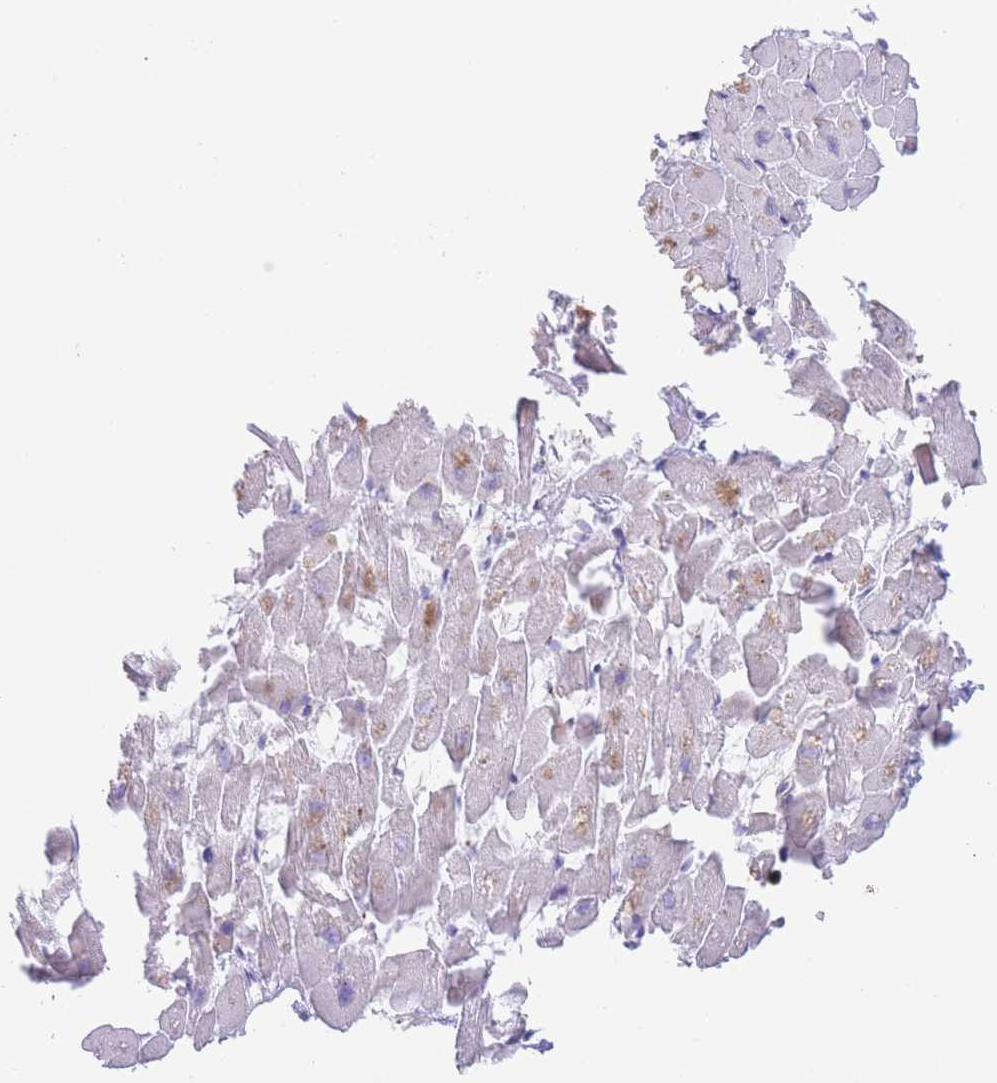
{"staining": {"intensity": "moderate", "quantity": "25%-75%", "location": "cytoplasmic/membranous"}, "tissue": "heart muscle", "cell_type": "Cardiomyocytes", "image_type": "normal", "snomed": [{"axis": "morphology", "description": "Normal tissue, NOS"}, {"axis": "topography", "description": "Heart"}], "caption": "Immunohistochemistry (IHC) micrograph of normal heart muscle: heart muscle stained using IHC demonstrates medium levels of moderate protein expression localized specifically in the cytoplasmic/membranous of cardiomyocytes, appearing as a cytoplasmic/membranous brown color.", "gene": "MPND", "patient": {"sex": "female", "age": 64}}